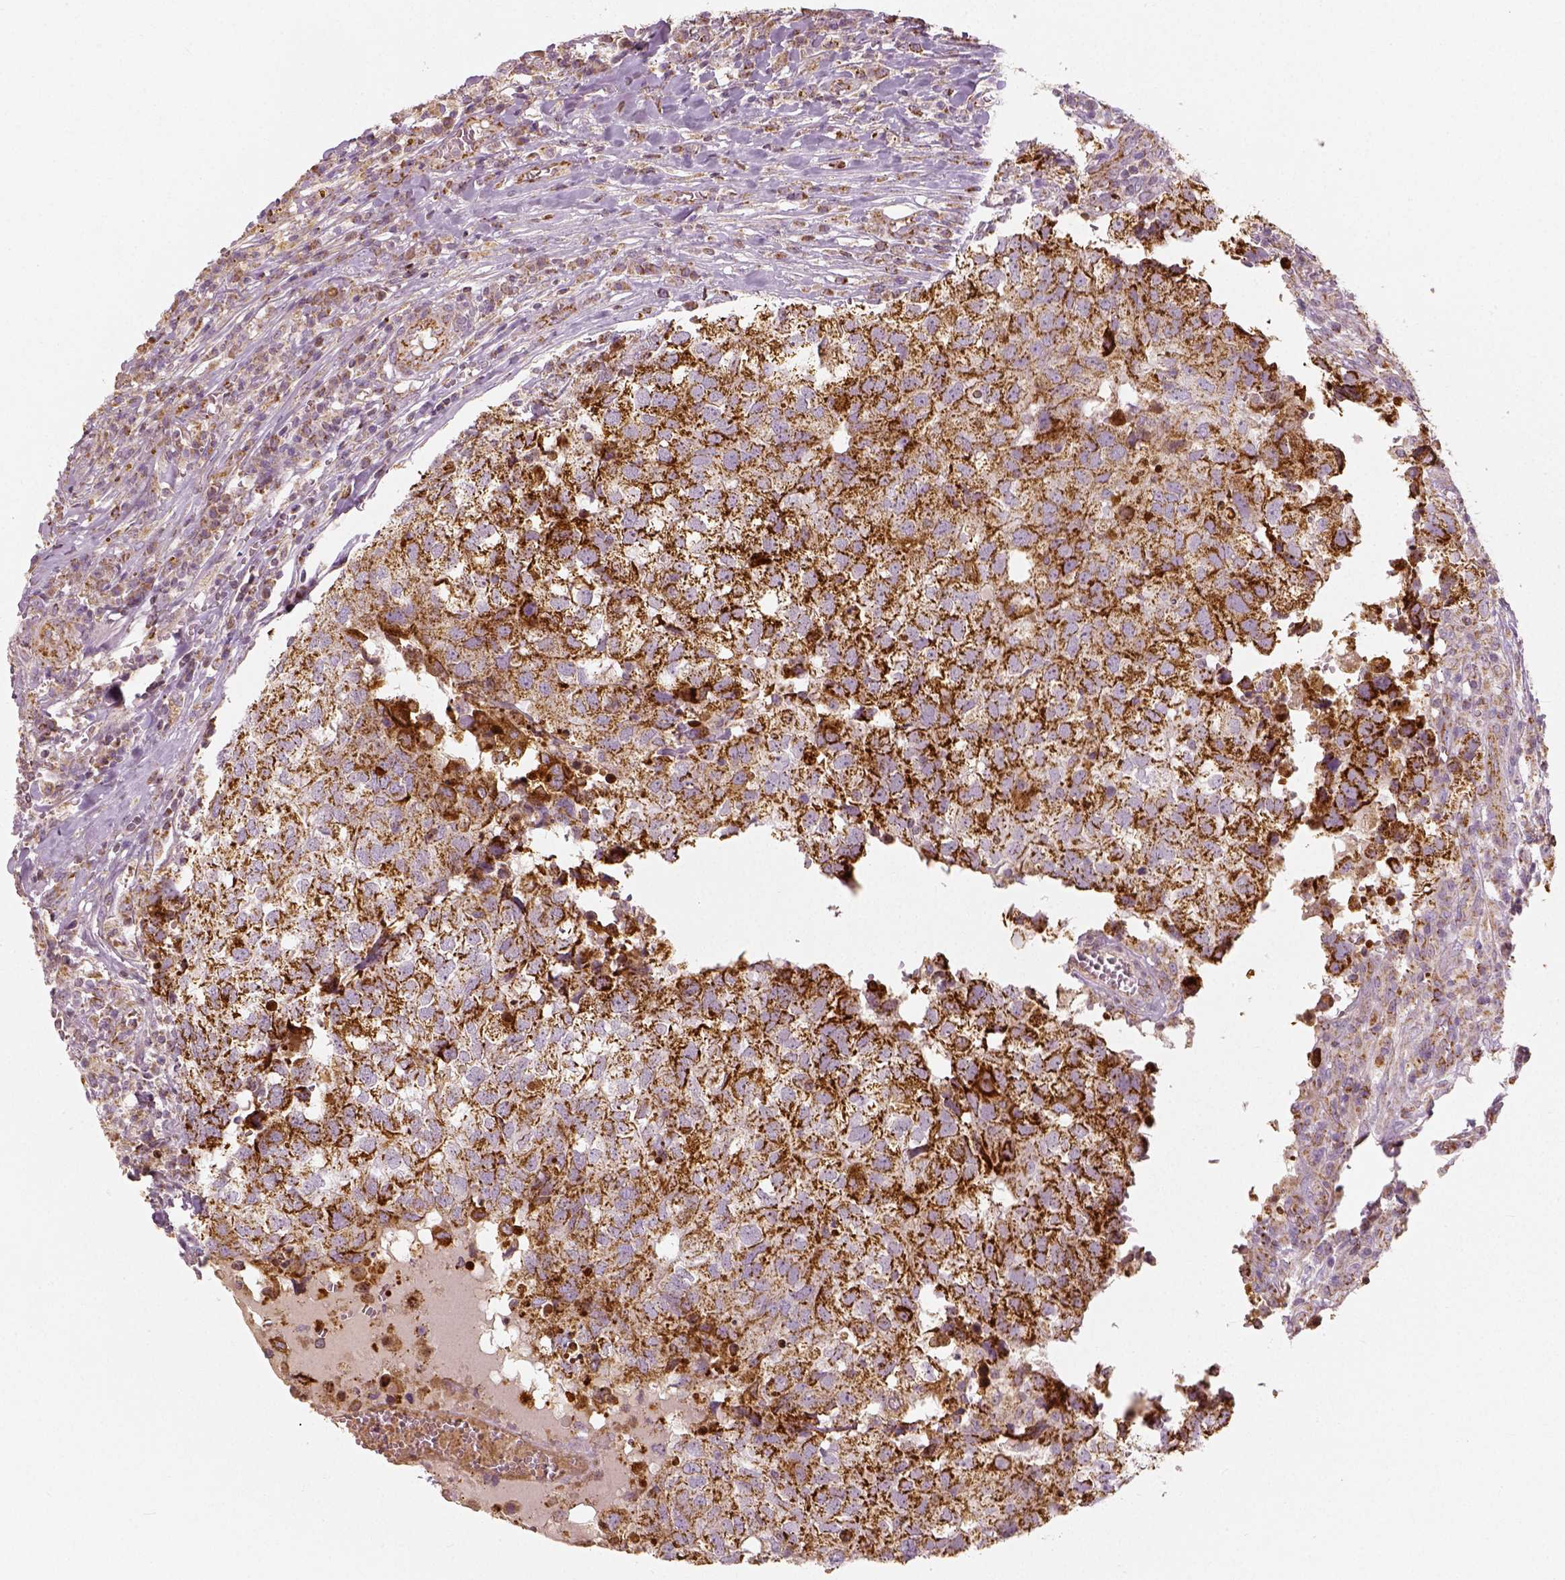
{"staining": {"intensity": "strong", "quantity": ">75%", "location": "cytoplasmic/membranous"}, "tissue": "breast cancer", "cell_type": "Tumor cells", "image_type": "cancer", "snomed": [{"axis": "morphology", "description": "Duct carcinoma"}, {"axis": "topography", "description": "Breast"}], "caption": "A photomicrograph of human breast infiltrating ductal carcinoma stained for a protein displays strong cytoplasmic/membranous brown staining in tumor cells.", "gene": "PGAM5", "patient": {"sex": "female", "age": 30}}